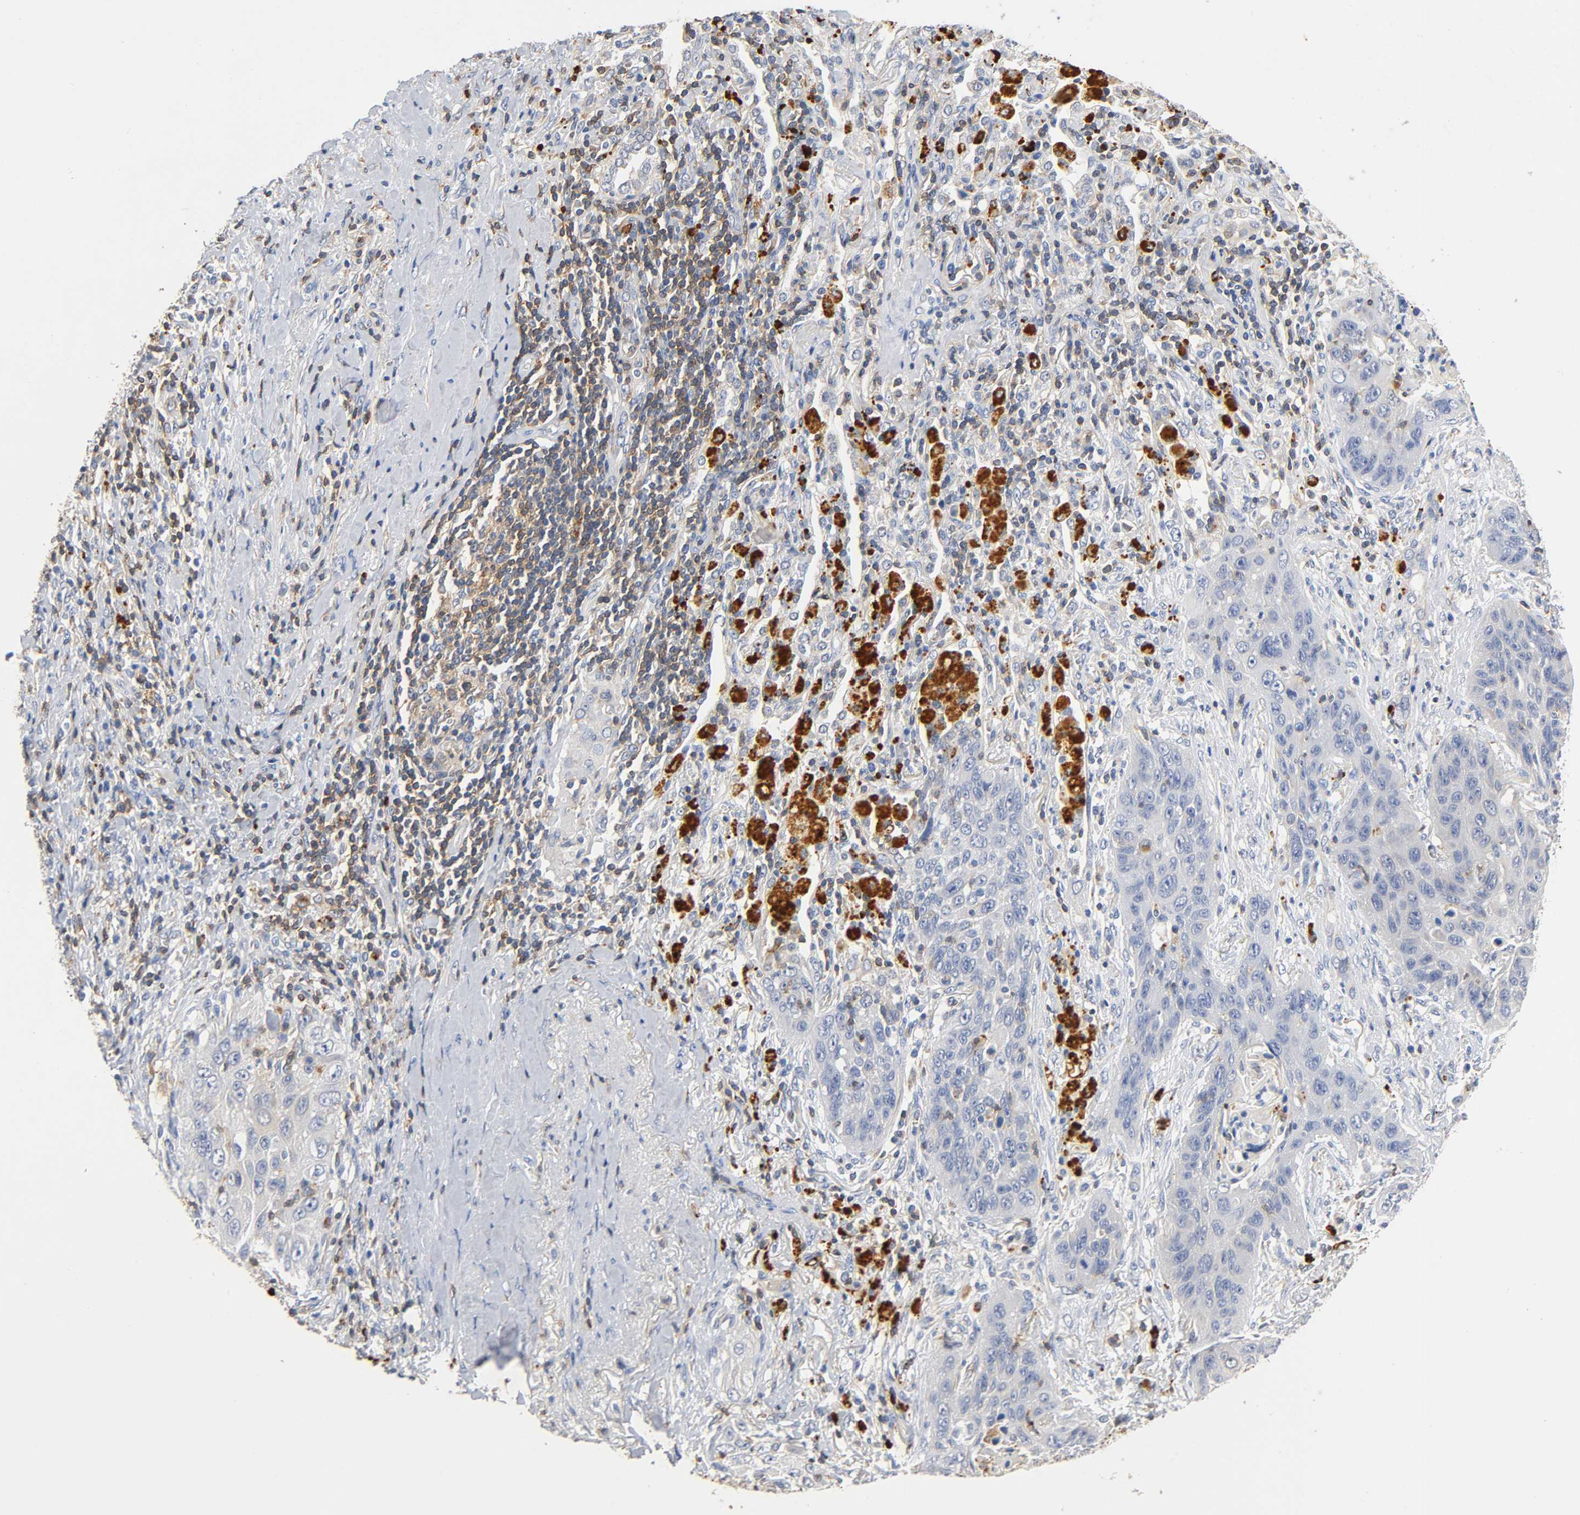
{"staining": {"intensity": "negative", "quantity": "none", "location": "none"}, "tissue": "lung cancer", "cell_type": "Tumor cells", "image_type": "cancer", "snomed": [{"axis": "morphology", "description": "Squamous cell carcinoma, NOS"}, {"axis": "topography", "description": "Lung"}], "caption": "Immunohistochemistry micrograph of neoplastic tissue: human squamous cell carcinoma (lung) stained with DAB exhibits no significant protein positivity in tumor cells. The staining is performed using DAB (3,3'-diaminobenzidine) brown chromogen with nuclei counter-stained in using hematoxylin.", "gene": "UCKL1", "patient": {"sex": "female", "age": 67}}